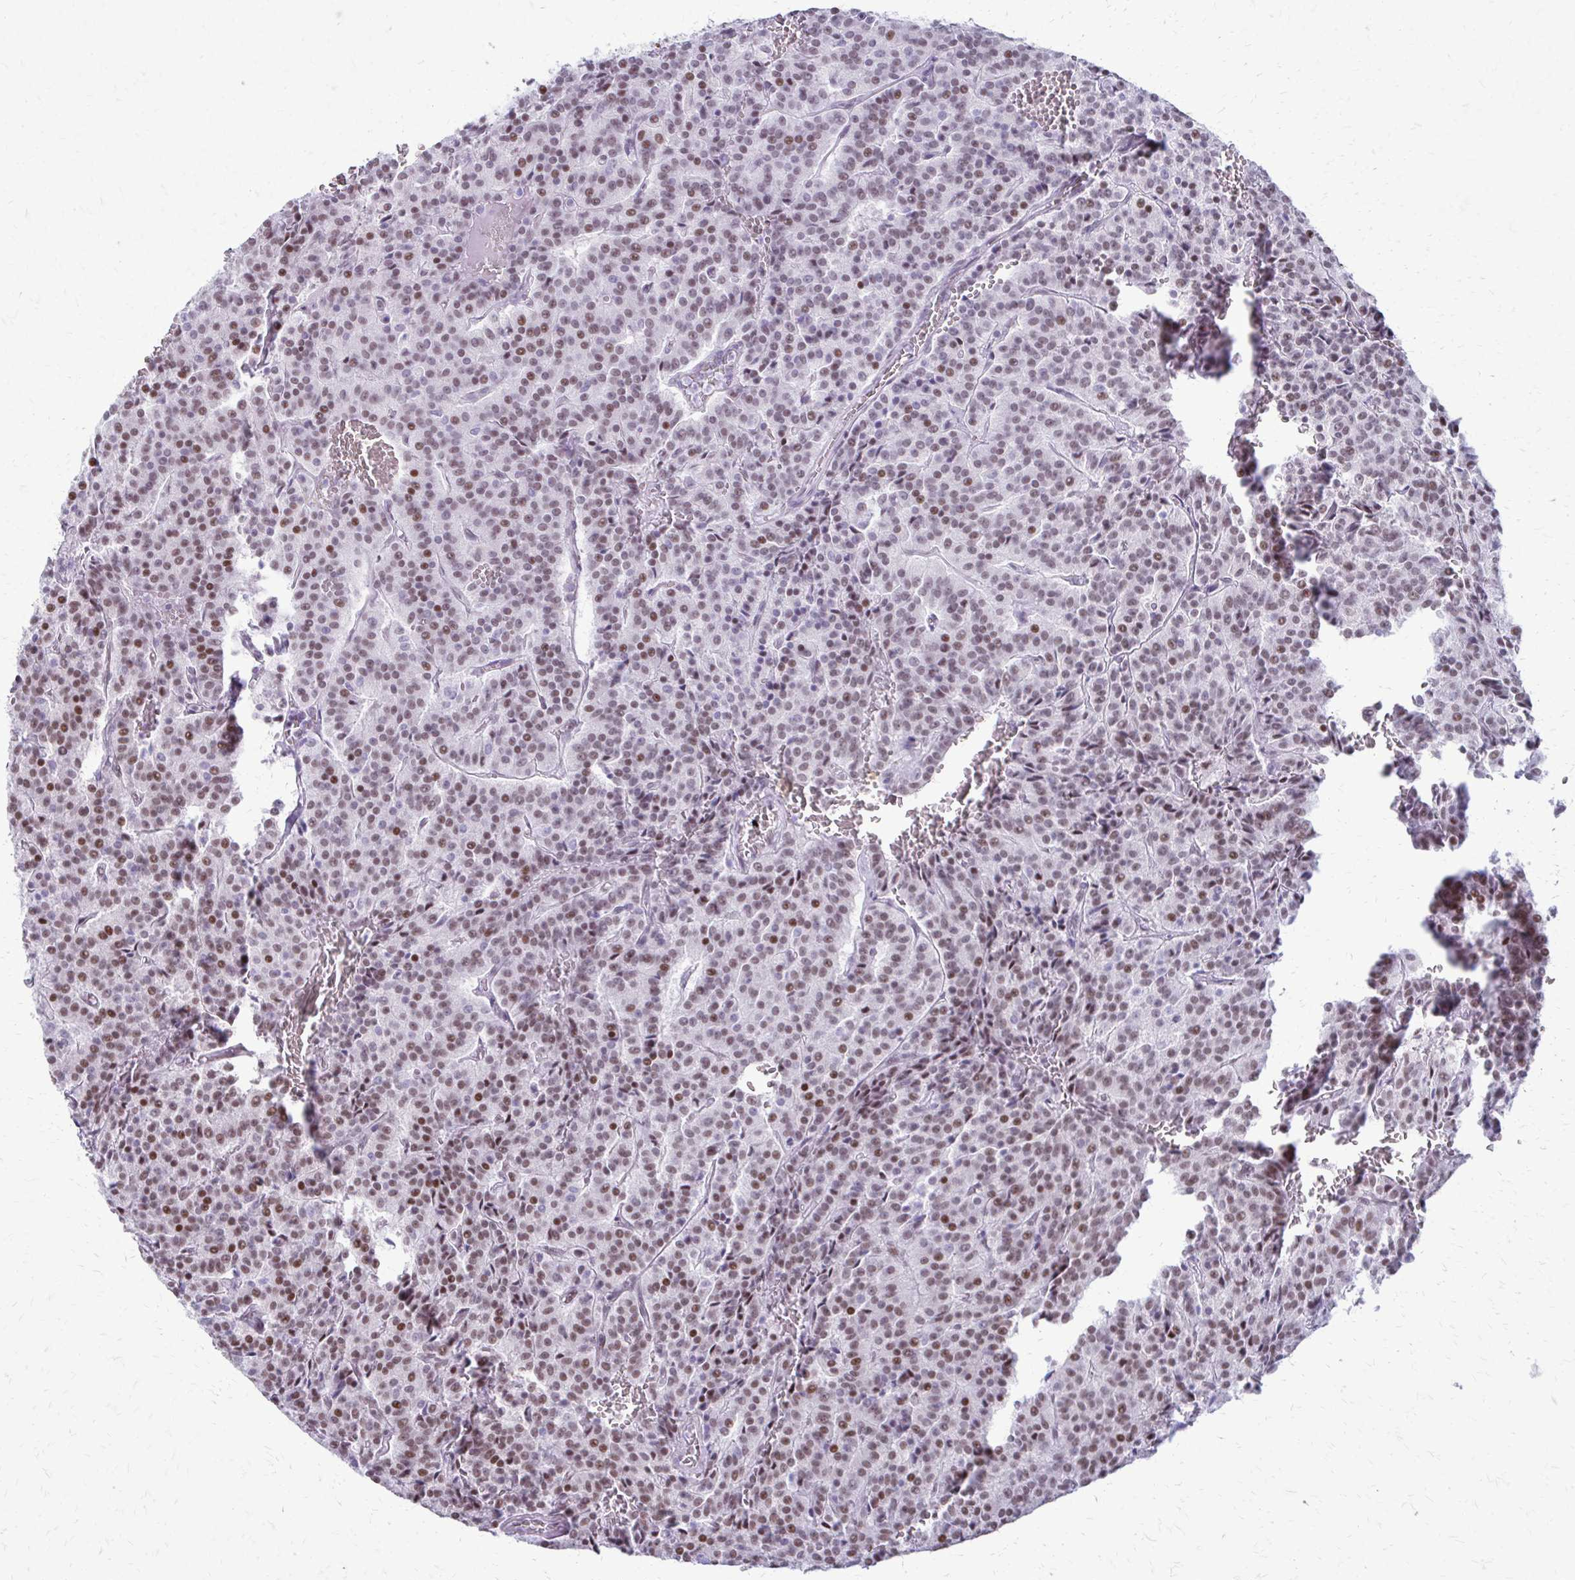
{"staining": {"intensity": "moderate", "quantity": "25%-75%", "location": "nuclear"}, "tissue": "carcinoid", "cell_type": "Tumor cells", "image_type": "cancer", "snomed": [{"axis": "morphology", "description": "Carcinoid, malignant, NOS"}, {"axis": "topography", "description": "Lung"}], "caption": "An image showing moderate nuclear staining in approximately 25%-75% of tumor cells in carcinoid (malignant), as visualized by brown immunohistochemical staining.", "gene": "SS18", "patient": {"sex": "male", "age": 70}}